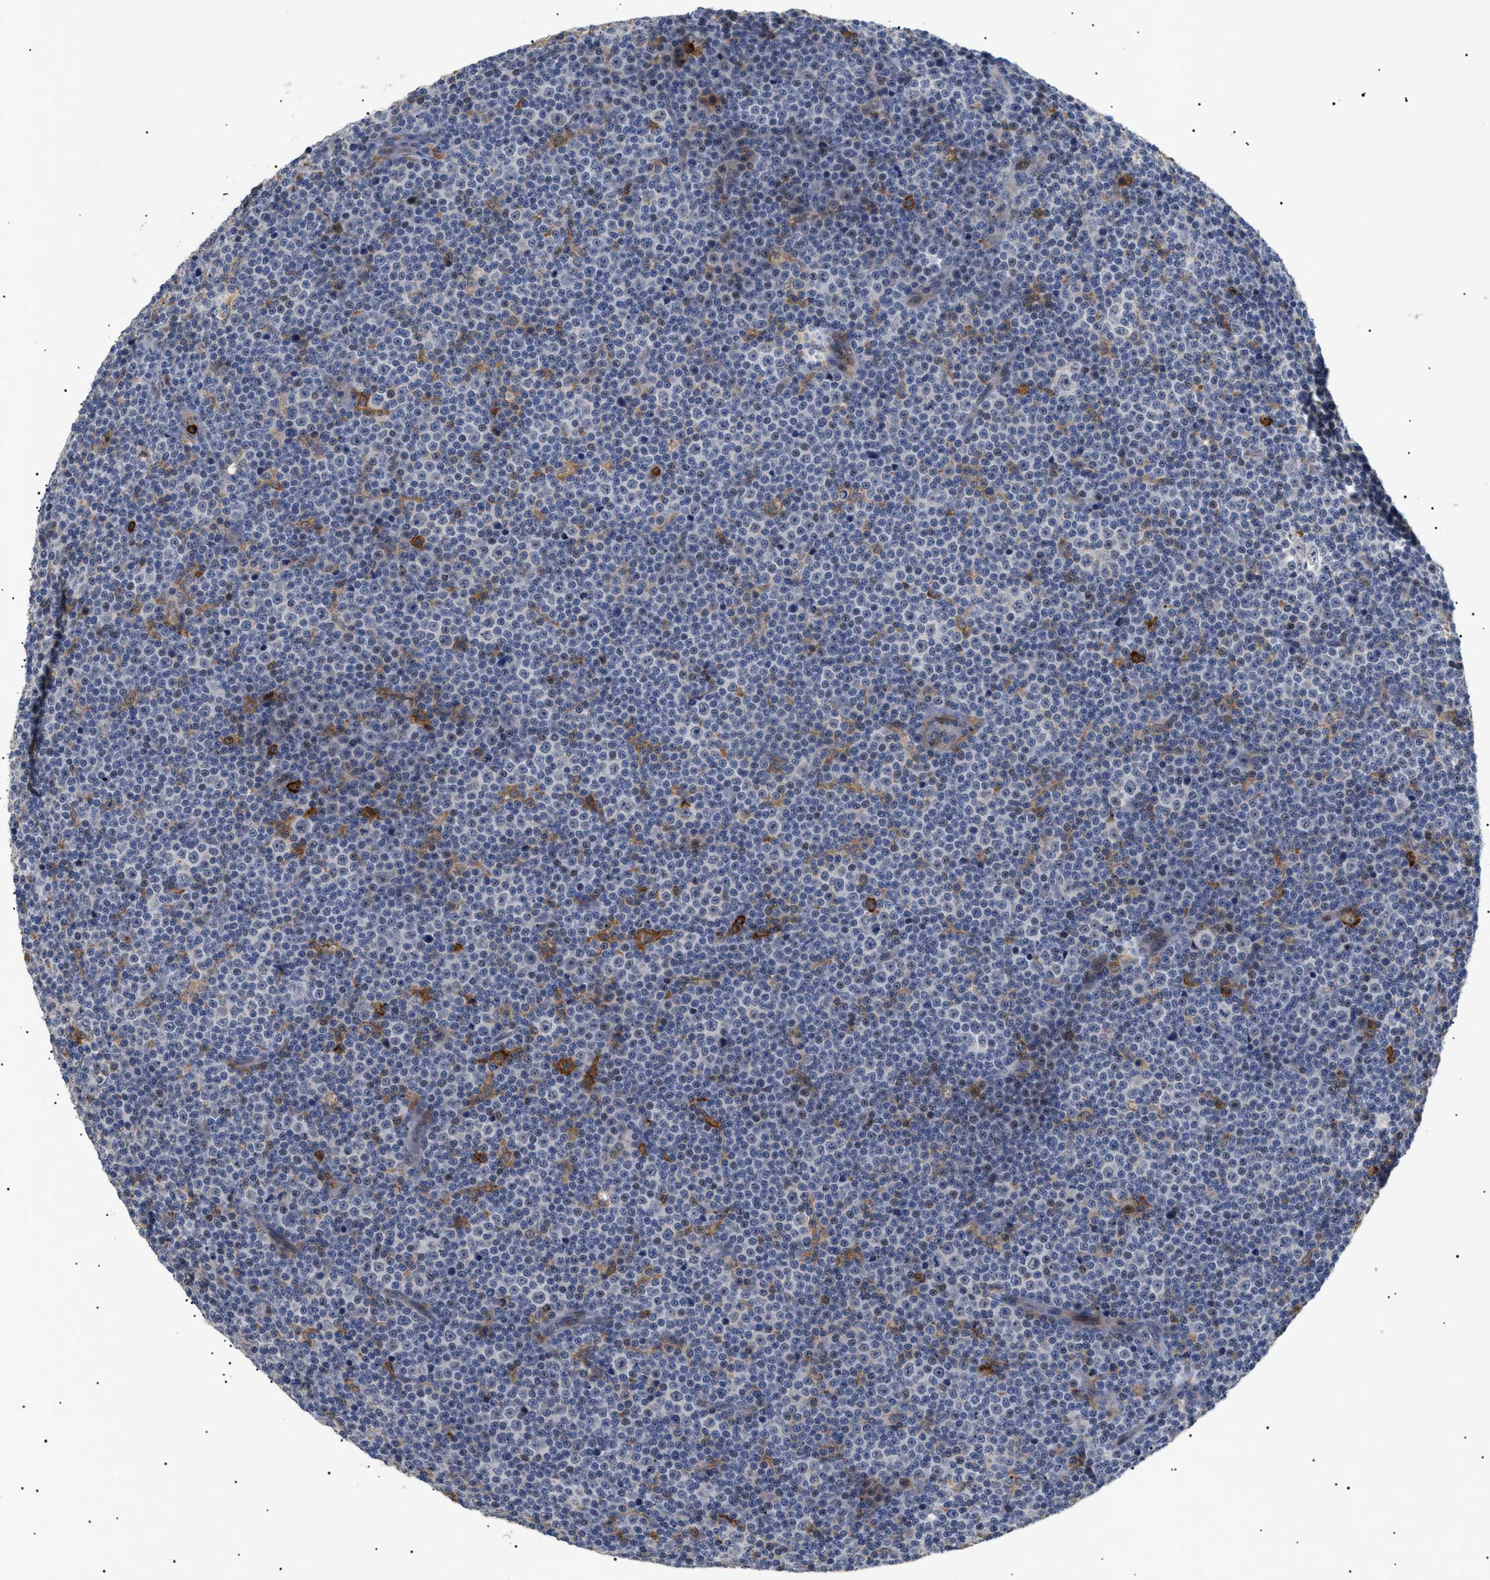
{"staining": {"intensity": "negative", "quantity": "none", "location": "none"}, "tissue": "lymphoma", "cell_type": "Tumor cells", "image_type": "cancer", "snomed": [{"axis": "morphology", "description": "Malignant lymphoma, non-Hodgkin's type, Low grade"}, {"axis": "topography", "description": "Lymph node"}], "caption": "An immunohistochemistry (IHC) micrograph of lymphoma is shown. There is no staining in tumor cells of lymphoma.", "gene": "CD300A", "patient": {"sex": "female", "age": 67}}